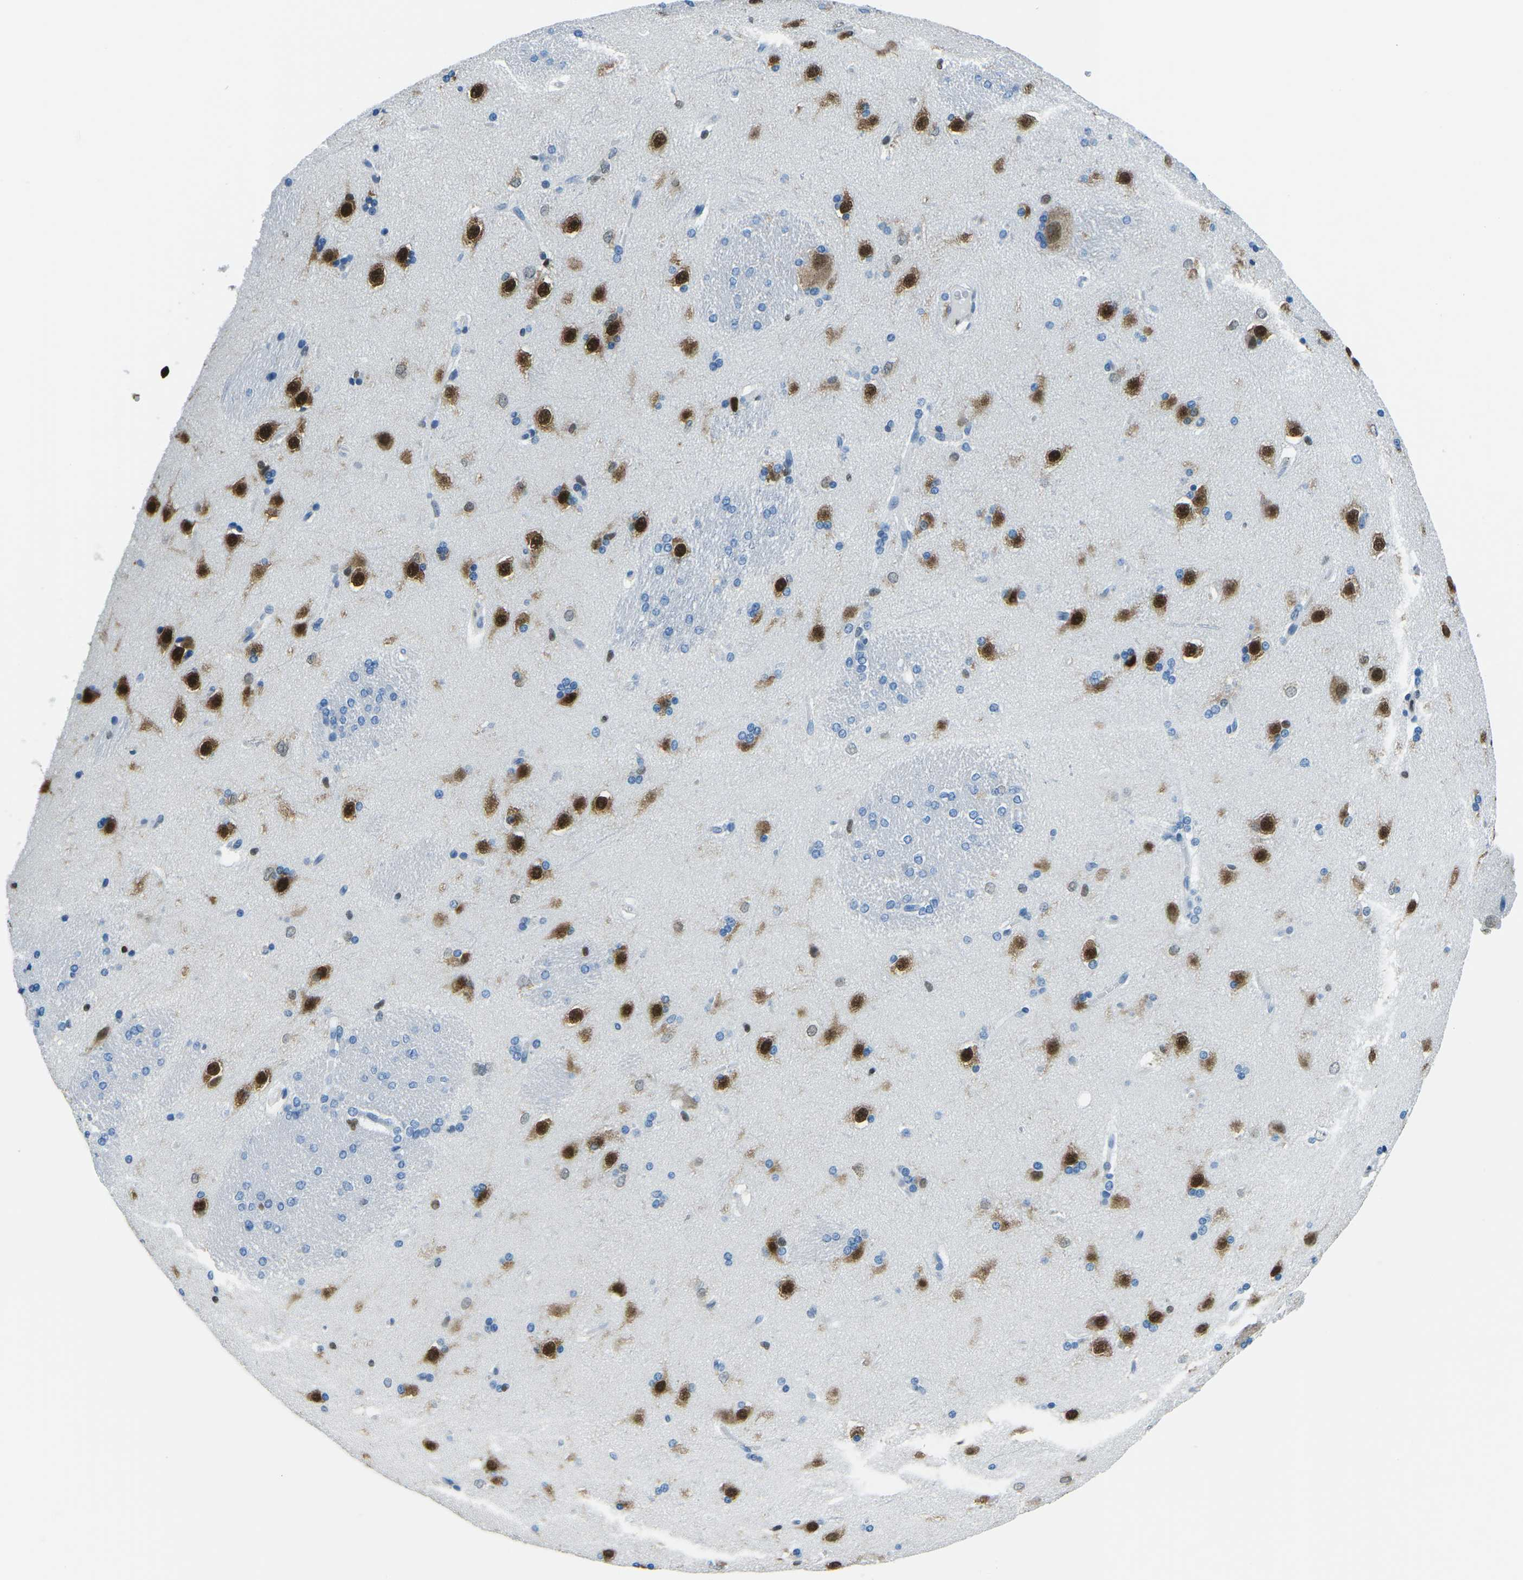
{"staining": {"intensity": "moderate", "quantity": "<25%", "location": "cytoplasmic/membranous,nuclear"}, "tissue": "caudate", "cell_type": "Glial cells", "image_type": "normal", "snomed": [{"axis": "morphology", "description": "Normal tissue, NOS"}, {"axis": "topography", "description": "Lateral ventricle wall"}], "caption": "High-magnification brightfield microscopy of normal caudate stained with DAB (3,3'-diaminobenzidine) (brown) and counterstained with hematoxylin (blue). glial cells exhibit moderate cytoplasmic/membranous,nuclear staining is seen in approximately<25% of cells.", "gene": "CELF2", "patient": {"sex": "female", "age": 19}}